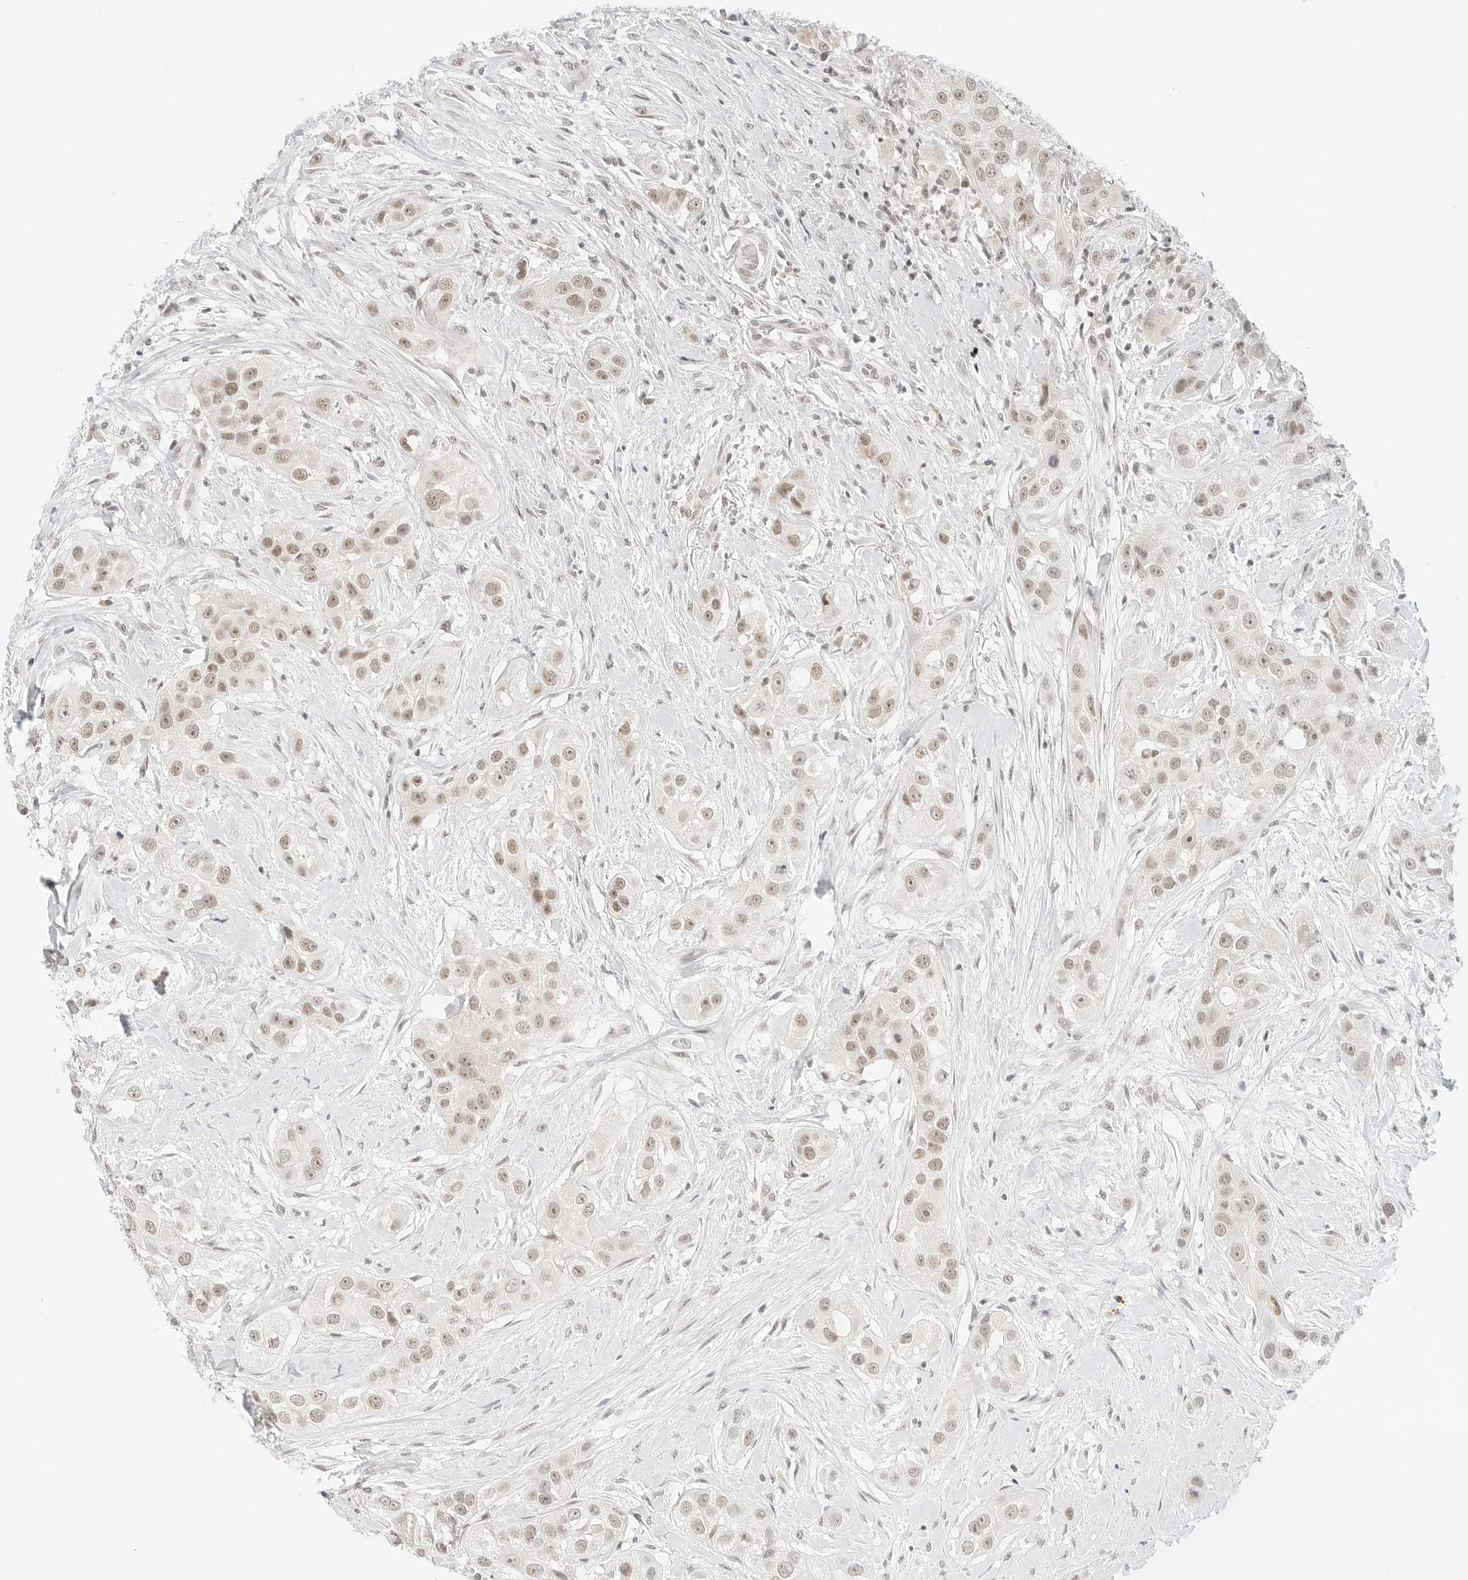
{"staining": {"intensity": "weak", "quantity": ">75%", "location": "nuclear"}, "tissue": "head and neck cancer", "cell_type": "Tumor cells", "image_type": "cancer", "snomed": [{"axis": "morphology", "description": "Normal tissue, NOS"}, {"axis": "morphology", "description": "Squamous cell carcinoma, NOS"}, {"axis": "topography", "description": "Skeletal muscle"}, {"axis": "topography", "description": "Head-Neck"}], "caption": "This is a histology image of immunohistochemistry staining of squamous cell carcinoma (head and neck), which shows weak staining in the nuclear of tumor cells.", "gene": "NEO1", "patient": {"sex": "male", "age": 51}}